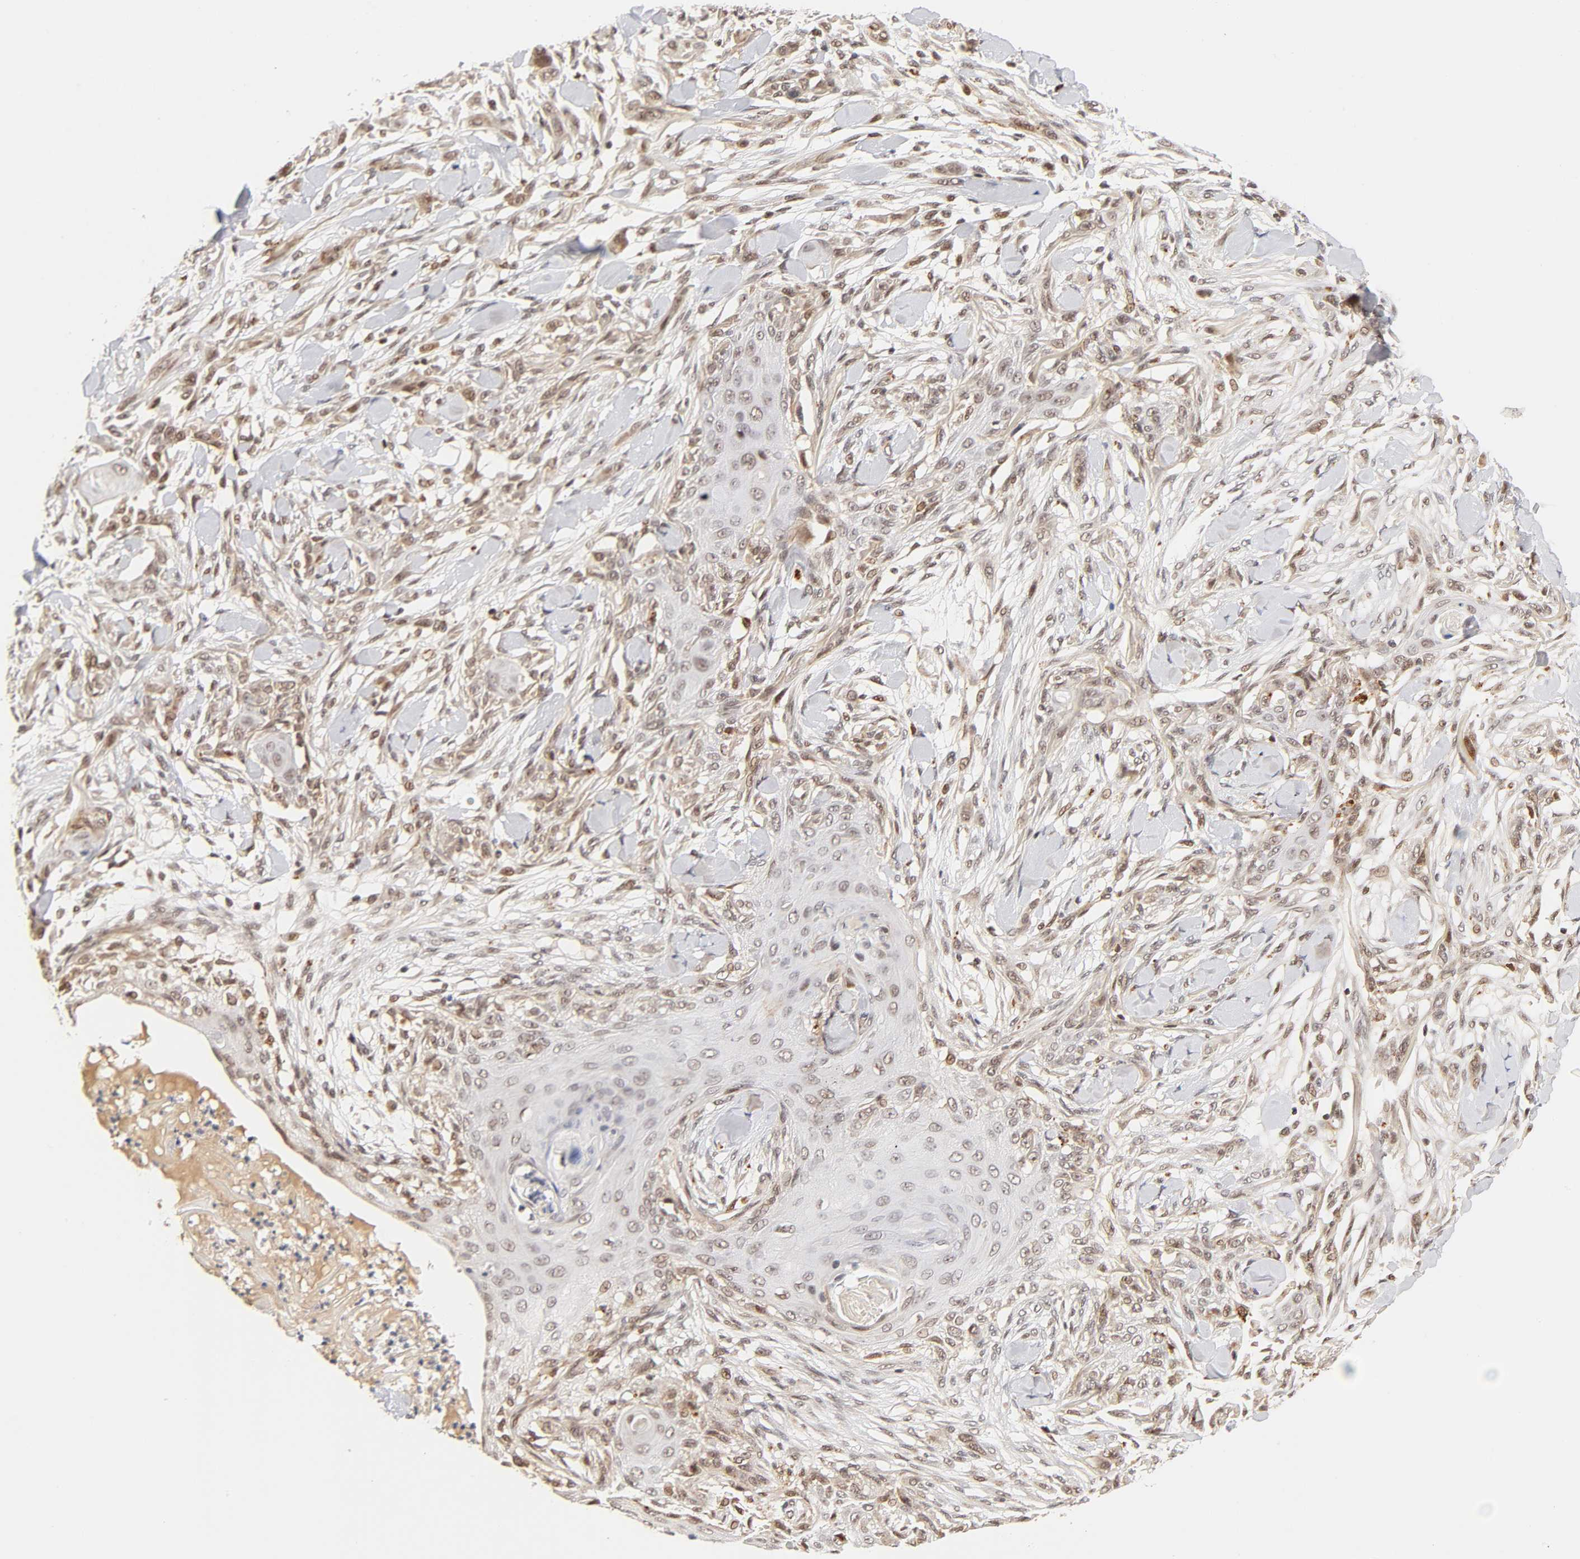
{"staining": {"intensity": "weak", "quantity": "<25%", "location": "cytoplasmic/membranous,nuclear"}, "tissue": "skin cancer", "cell_type": "Tumor cells", "image_type": "cancer", "snomed": [{"axis": "morphology", "description": "Squamous cell carcinoma, NOS"}, {"axis": "topography", "description": "Skin"}], "caption": "This is an immunohistochemistry (IHC) image of skin squamous cell carcinoma. There is no staining in tumor cells.", "gene": "TAF10", "patient": {"sex": "female", "age": 59}}